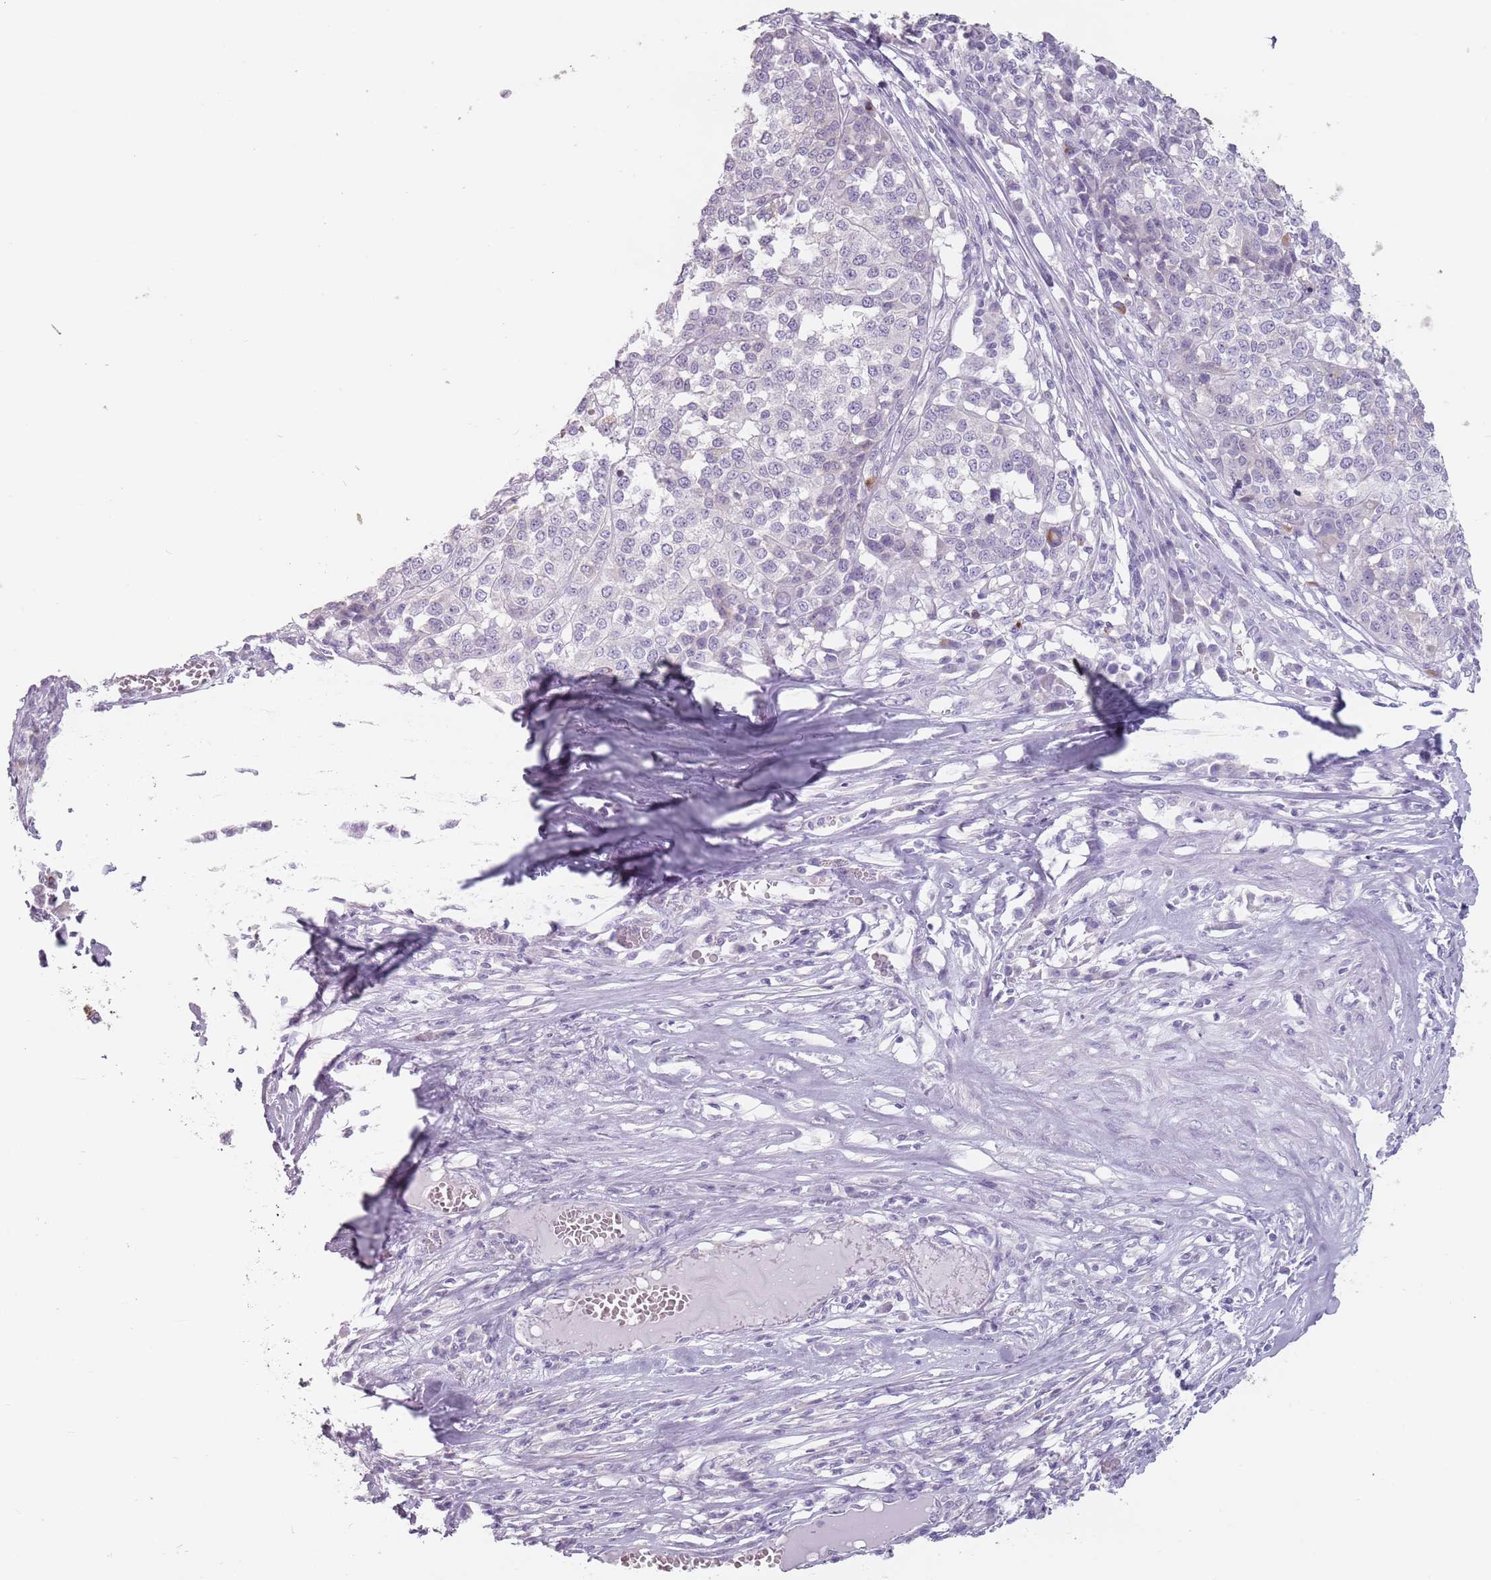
{"staining": {"intensity": "negative", "quantity": "none", "location": "none"}, "tissue": "melanoma", "cell_type": "Tumor cells", "image_type": "cancer", "snomed": [{"axis": "morphology", "description": "Malignant melanoma, Metastatic site"}, {"axis": "topography", "description": "Lymph node"}], "caption": "The histopathology image exhibits no staining of tumor cells in malignant melanoma (metastatic site). (Immunohistochemistry, brightfield microscopy, high magnification).", "gene": "ZNF584", "patient": {"sex": "male", "age": 44}}